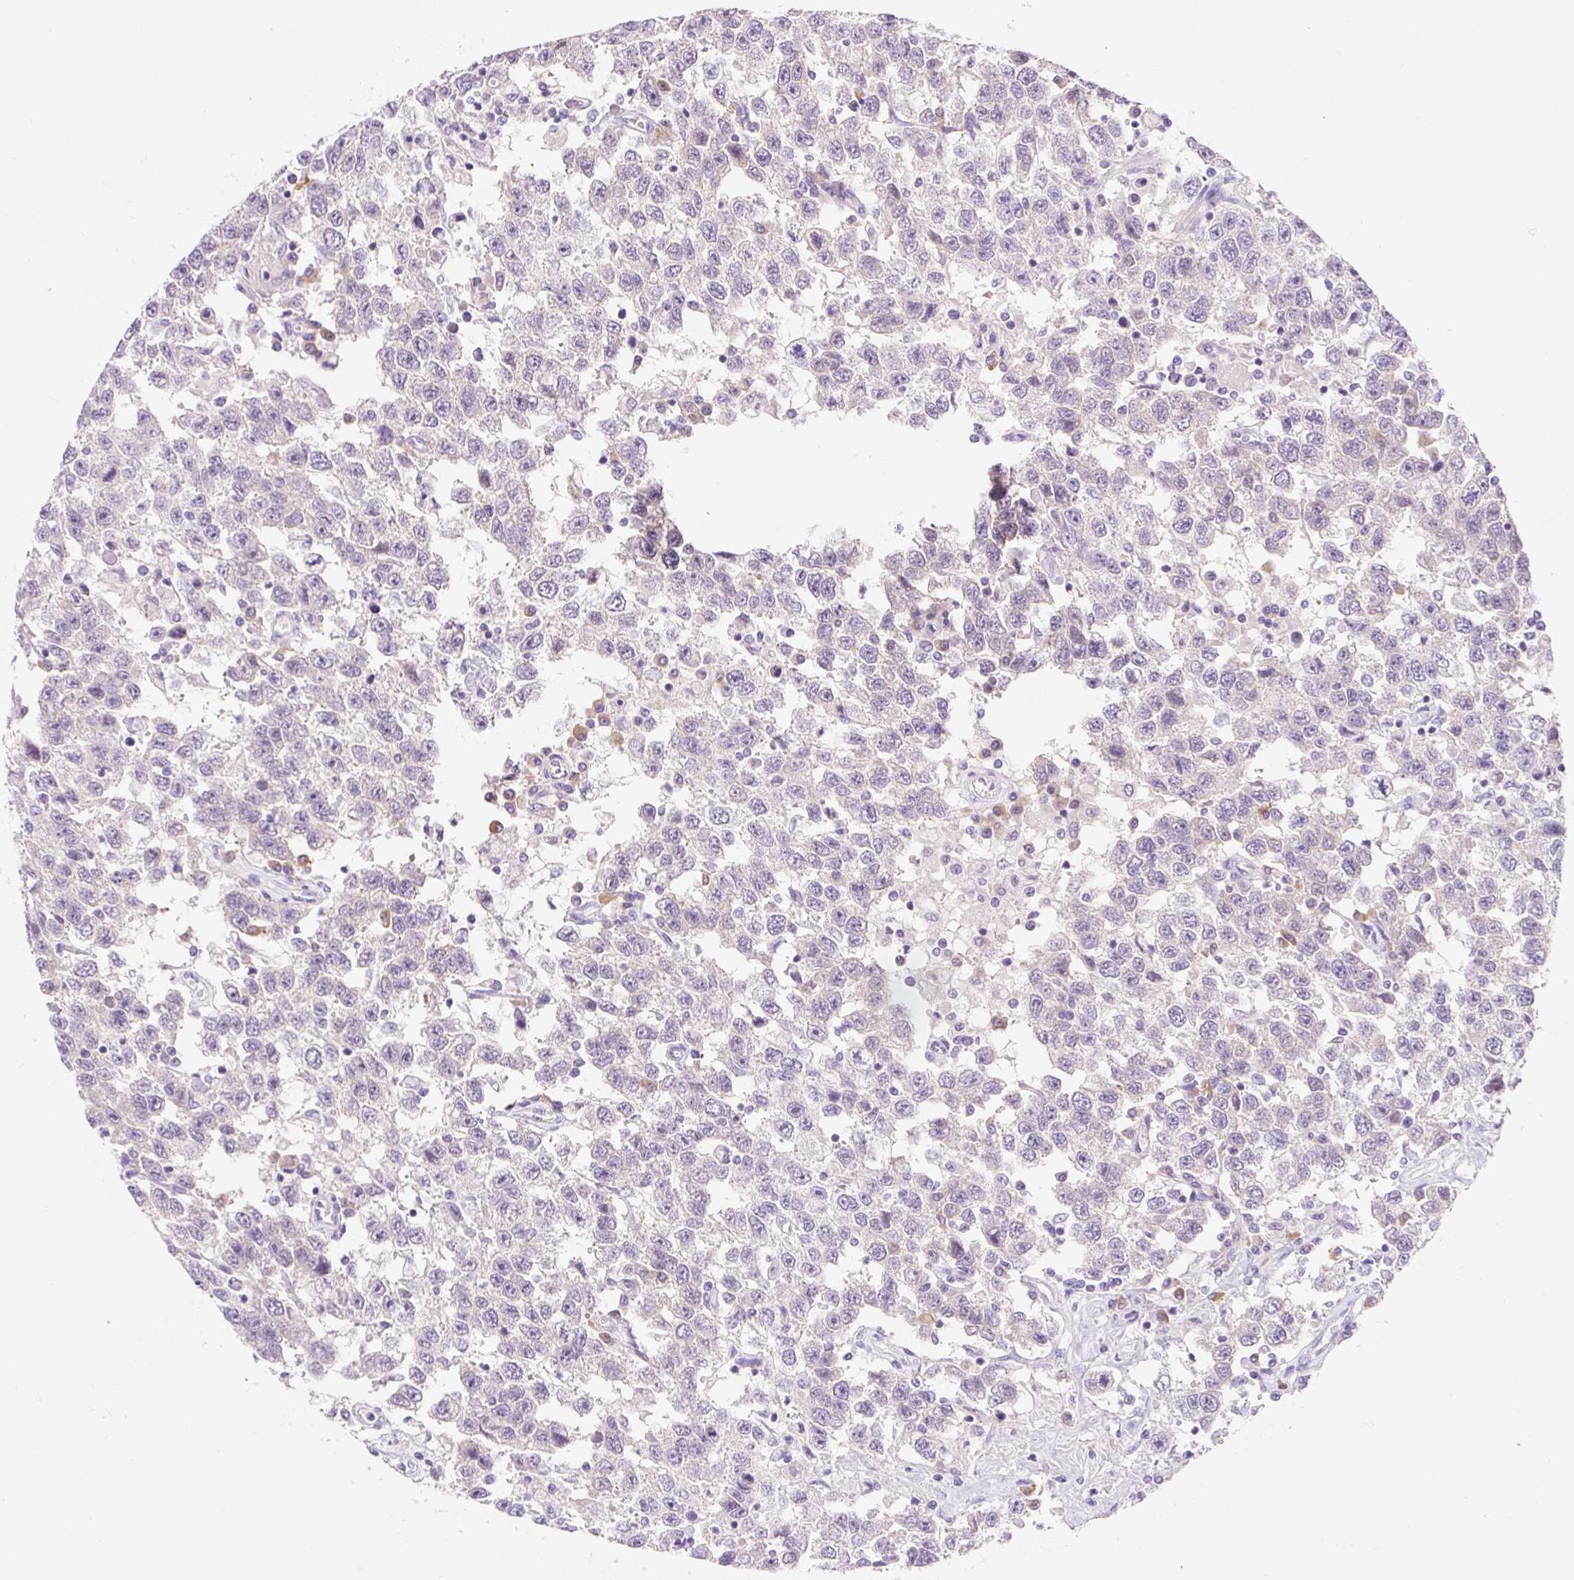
{"staining": {"intensity": "negative", "quantity": "none", "location": "none"}, "tissue": "testis cancer", "cell_type": "Tumor cells", "image_type": "cancer", "snomed": [{"axis": "morphology", "description": "Seminoma, NOS"}, {"axis": "topography", "description": "Testis"}], "caption": "Testis seminoma was stained to show a protein in brown. There is no significant staining in tumor cells.", "gene": "CELF6", "patient": {"sex": "male", "age": 41}}